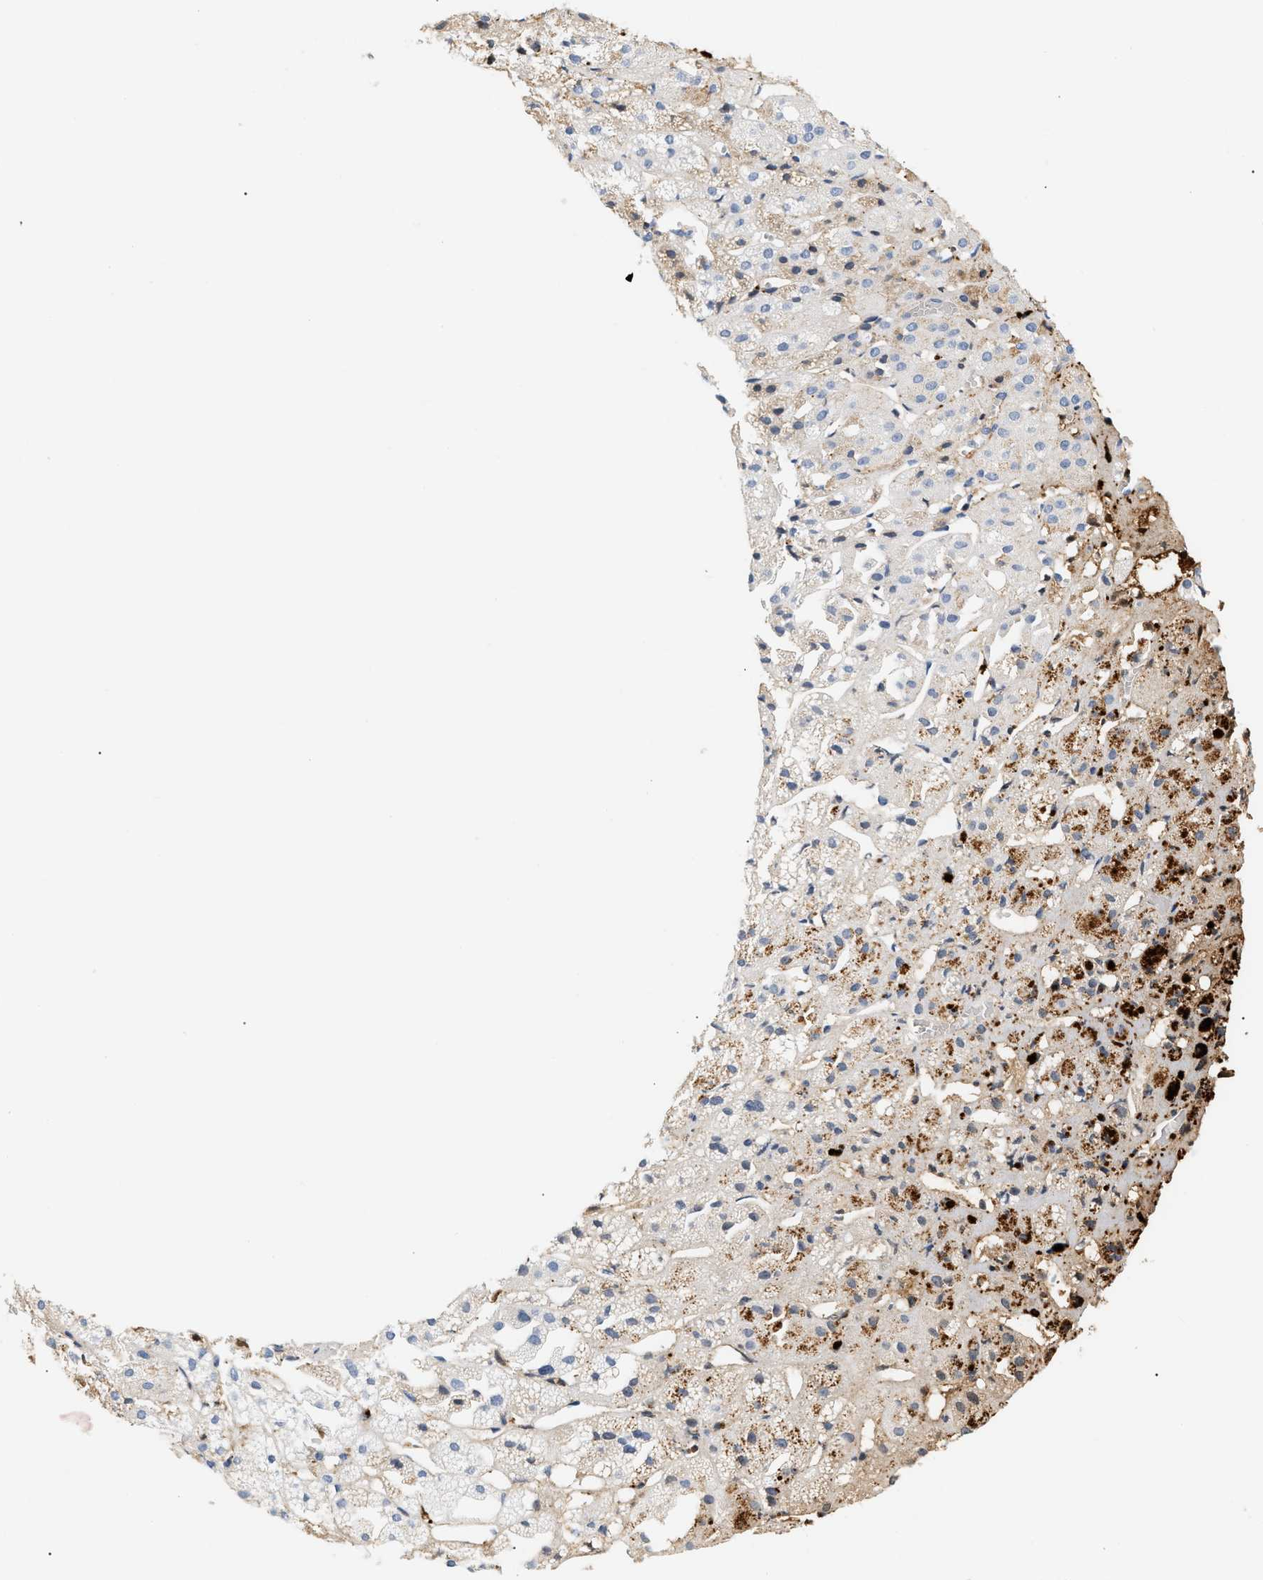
{"staining": {"intensity": "moderate", "quantity": "25%-75%", "location": "cytoplasmic/membranous"}, "tissue": "adrenal gland", "cell_type": "Glandular cells", "image_type": "normal", "snomed": [{"axis": "morphology", "description": "Normal tissue, NOS"}, {"axis": "topography", "description": "Adrenal gland"}], "caption": "Immunohistochemistry (IHC) image of benign adrenal gland: human adrenal gland stained using IHC reveals medium levels of moderate protein expression localized specifically in the cytoplasmic/membranous of glandular cells, appearing as a cytoplasmic/membranous brown color.", "gene": "CFH", "patient": {"sex": "female", "age": 71}}